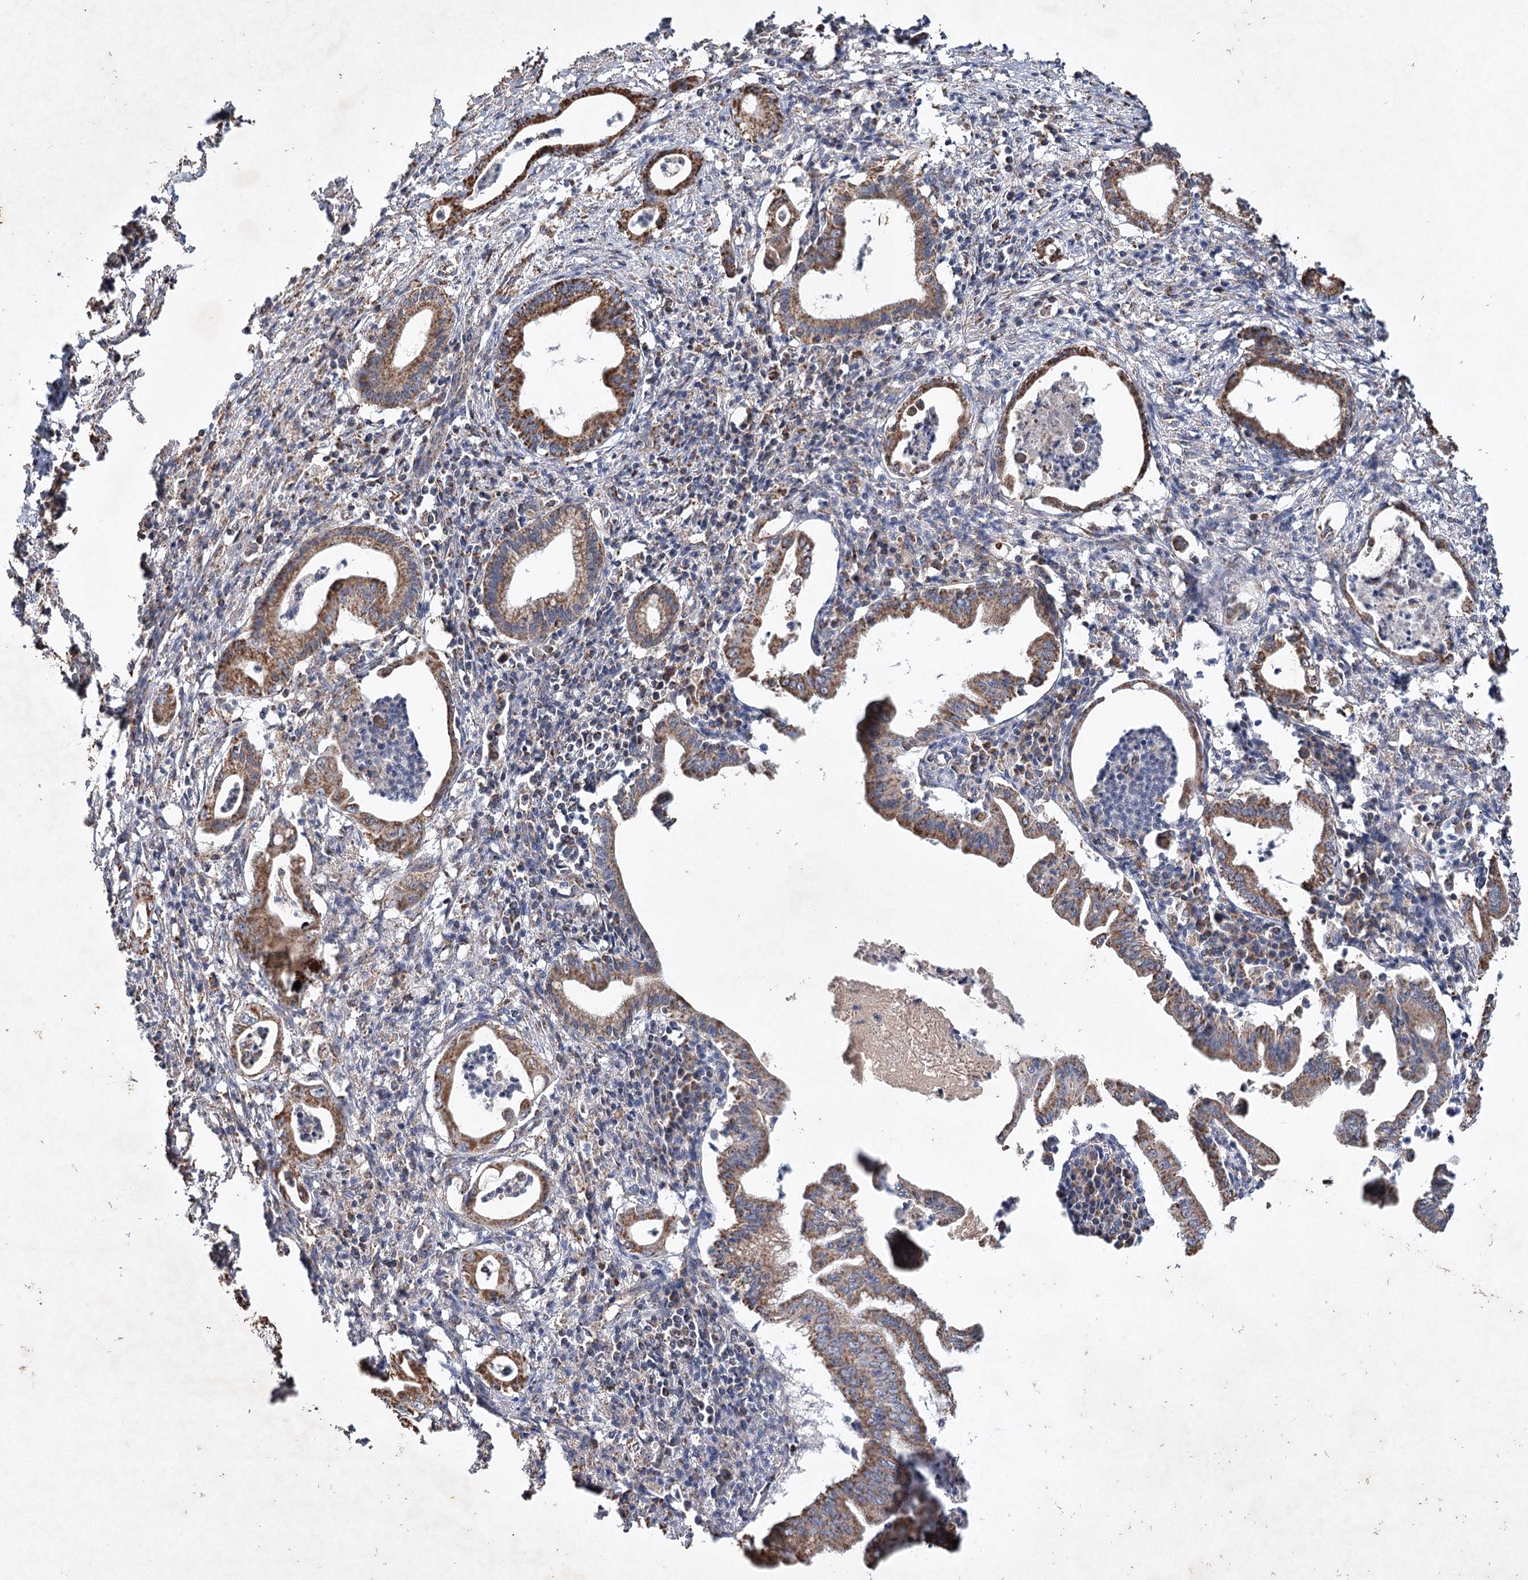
{"staining": {"intensity": "moderate", "quantity": ">75%", "location": "cytoplasmic/membranous"}, "tissue": "pancreatic cancer", "cell_type": "Tumor cells", "image_type": "cancer", "snomed": [{"axis": "morphology", "description": "Adenocarcinoma, NOS"}, {"axis": "topography", "description": "Pancreas"}], "caption": "Human pancreatic cancer stained with a protein marker displays moderate staining in tumor cells.", "gene": "PIK3CB", "patient": {"sex": "female", "age": 55}}